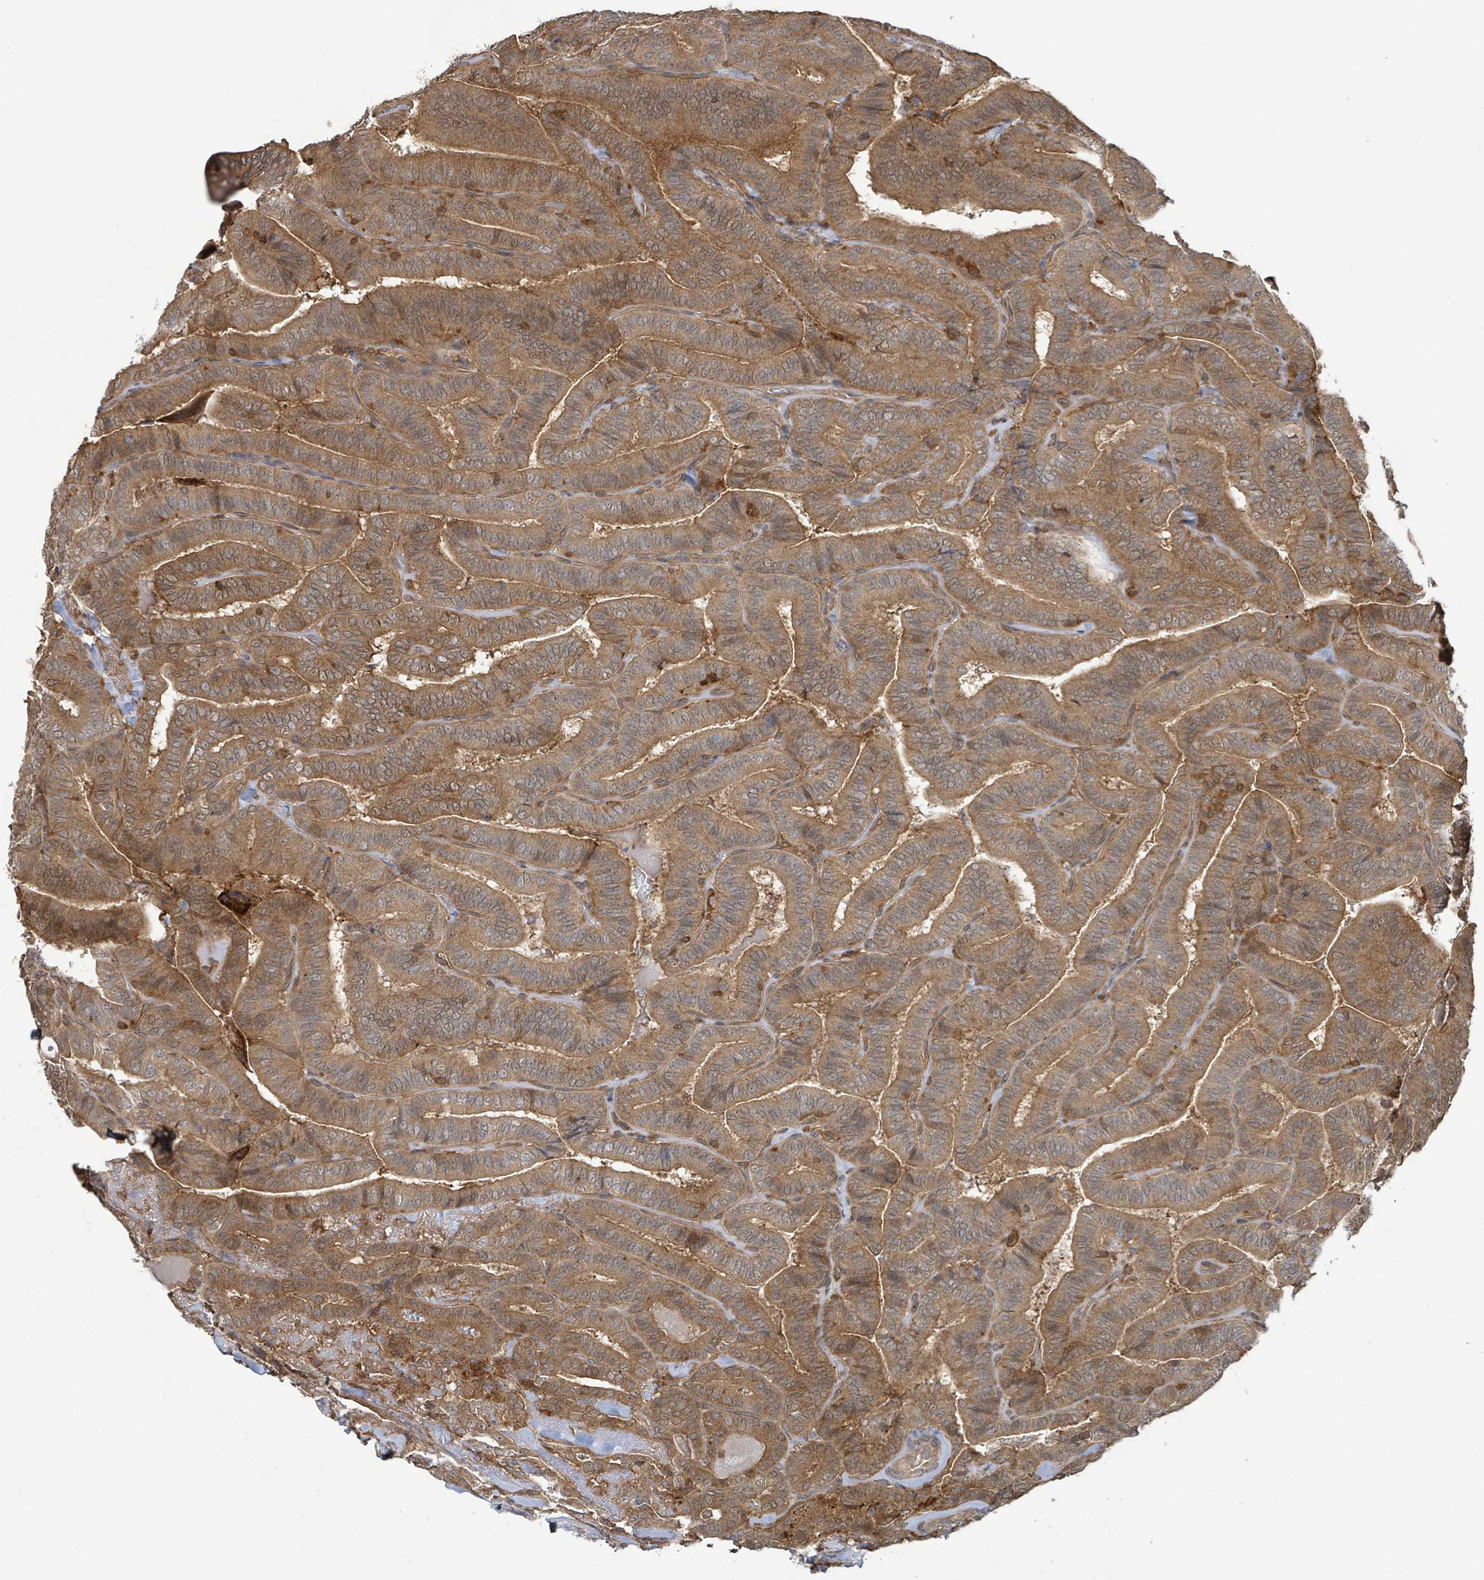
{"staining": {"intensity": "moderate", "quantity": ">75%", "location": "cytoplasmic/membranous"}, "tissue": "thyroid cancer", "cell_type": "Tumor cells", "image_type": "cancer", "snomed": [{"axis": "morphology", "description": "Papillary adenocarcinoma, NOS"}, {"axis": "topography", "description": "Thyroid gland"}], "caption": "Immunohistochemistry photomicrograph of neoplastic tissue: human thyroid cancer stained using IHC demonstrates medium levels of moderate protein expression localized specifically in the cytoplasmic/membranous of tumor cells, appearing as a cytoplasmic/membranous brown color.", "gene": "ARPIN", "patient": {"sex": "male", "age": 61}}